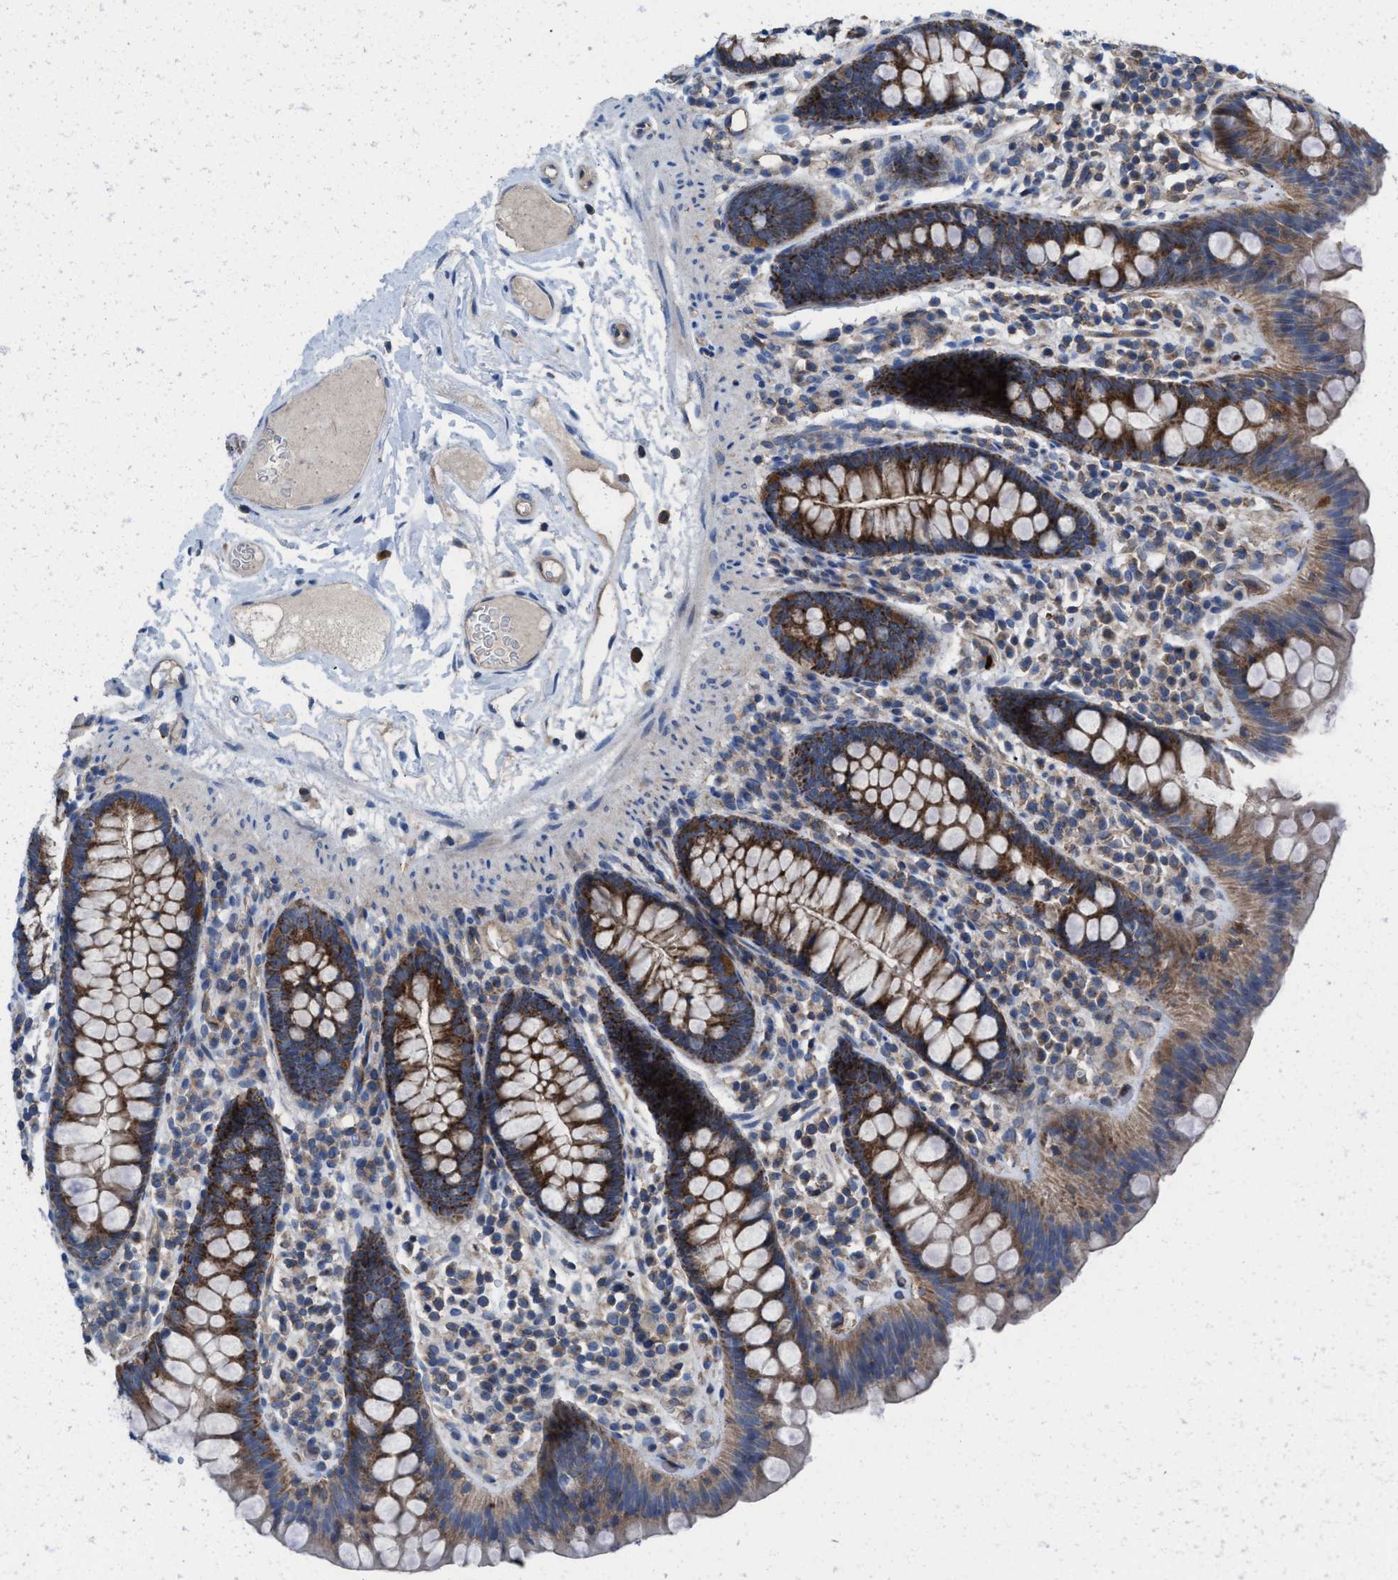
{"staining": {"intensity": "negative", "quantity": "none", "location": "none"}, "tissue": "colon", "cell_type": "Endothelial cells", "image_type": "normal", "snomed": [{"axis": "morphology", "description": "Normal tissue, NOS"}, {"axis": "topography", "description": "Colon"}], "caption": "IHC image of unremarkable colon stained for a protein (brown), which displays no staining in endothelial cells.", "gene": "MRM1", "patient": {"sex": "female", "age": 80}}